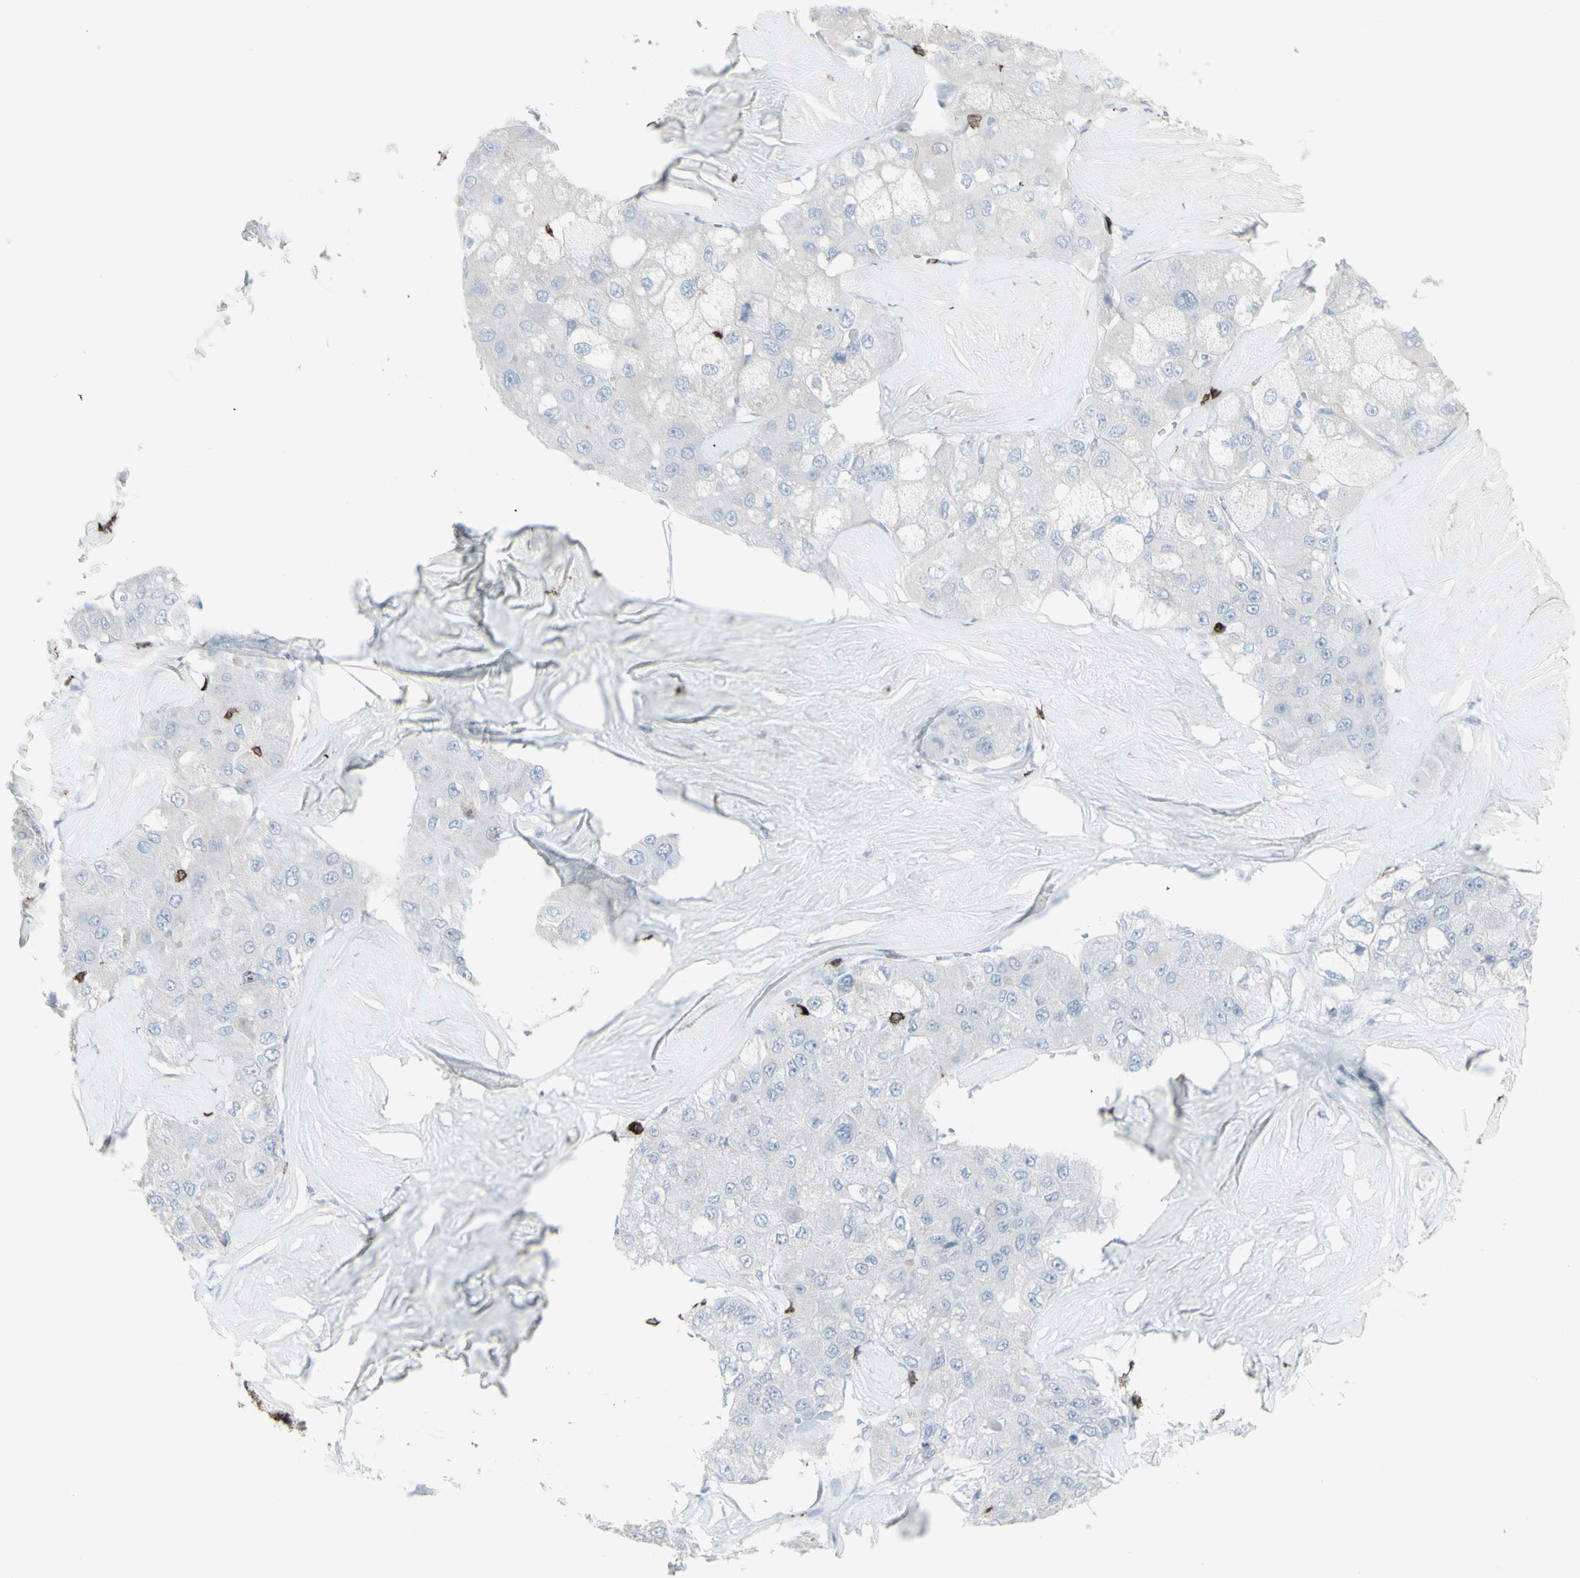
{"staining": {"intensity": "negative", "quantity": "none", "location": "none"}, "tissue": "liver cancer", "cell_type": "Tumor cells", "image_type": "cancer", "snomed": [{"axis": "morphology", "description": "Carcinoma, Hepatocellular, NOS"}, {"axis": "topography", "description": "Liver"}], "caption": "This histopathology image is of hepatocellular carcinoma (liver) stained with immunohistochemistry (IHC) to label a protein in brown with the nuclei are counter-stained blue. There is no positivity in tumor cells.", "gene": "CD247", "patient": {"sex": "male", "age": 80}}